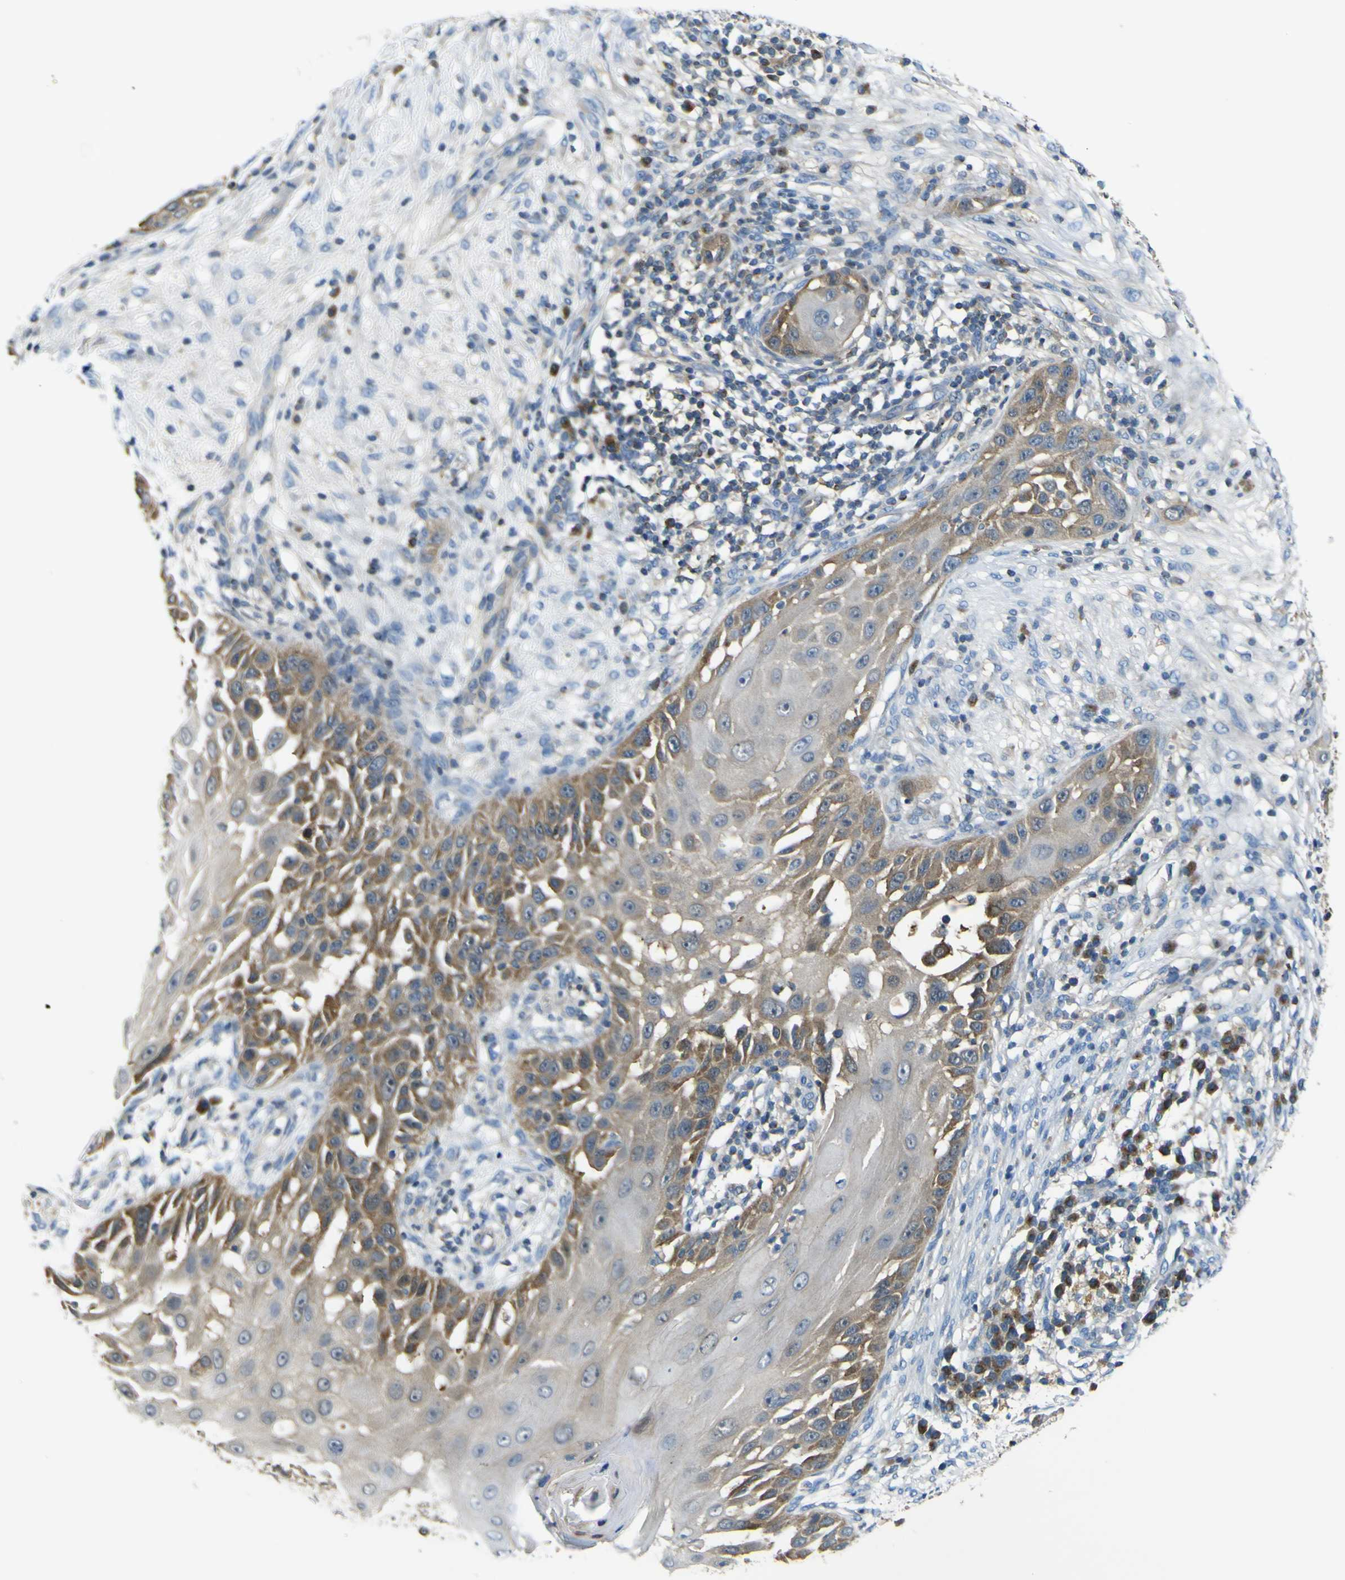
{"staining": {"intensity": "moderate", "quantity": "25%-75%", "location": "cytoplasmic/membranous"}, "tissue": "skin cancer", "cell_type": "Tumor cells", "image_type": "cancer", "snomed": [{"axis": "morphology", "description": "Squamous cell carcinoma, NOS"}, {"axis": "topography", "description": "Skin"}], "caption": "This histopathology image reveals skin cancer stained with immunohistochemistry (IHC) to label a protein in brown. The cytoplasmic/membranous of tumor cells show moderate positivity for the protein. Nuclei are counter-stained blue.", "gene": "EML2", "patient": {"sex": "female", "age": 44}}